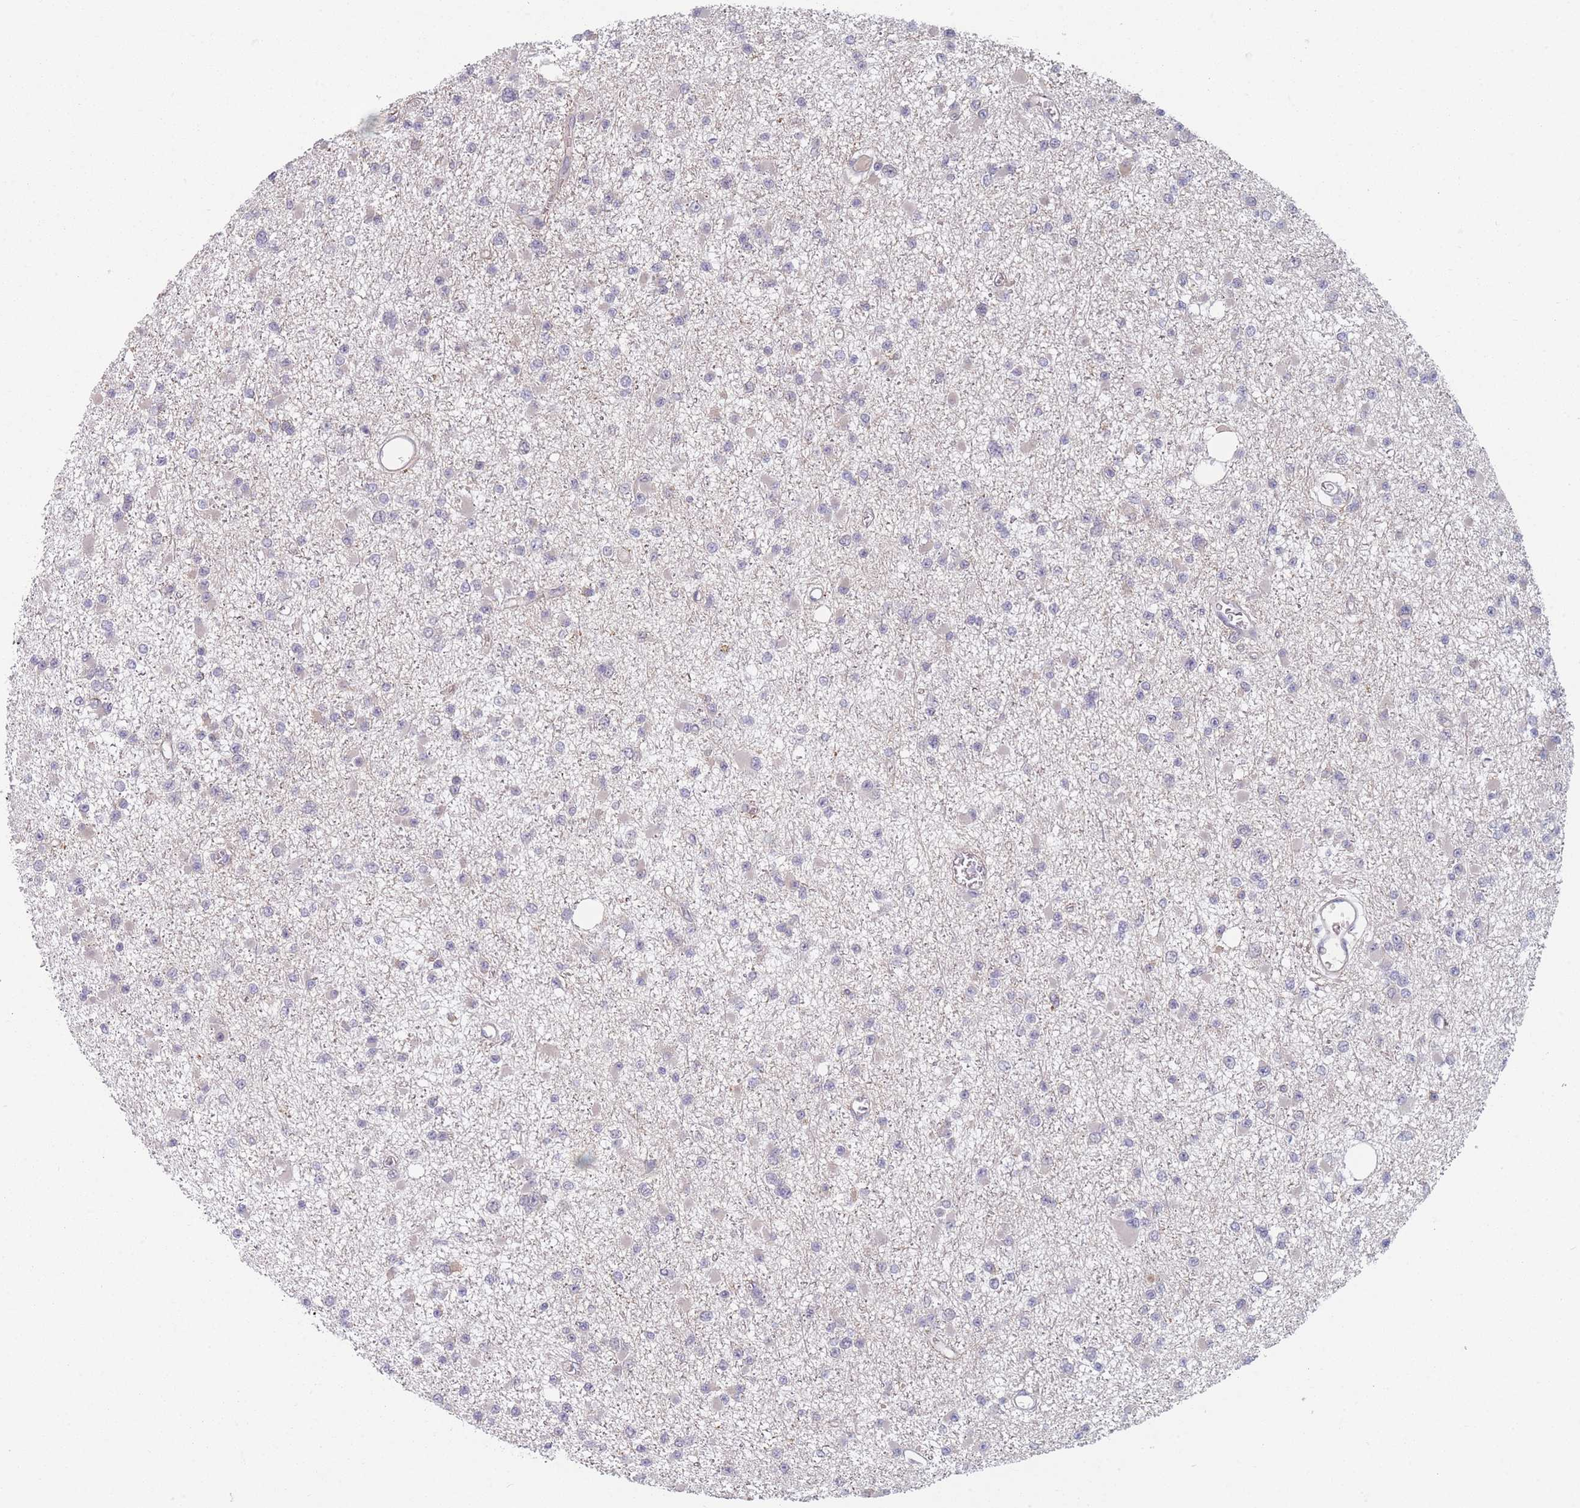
{"staining": {"intensity": "negative", "quantity": "none", "location": "none"}, "tissue": "glioma", "cell_type": "Tumor cells", "image_type": "cancer", "snomed": [{"axis": "morphology", "description": "Glioma, malignant, Low grade"}, {"axis": "topography", "description": "Brain"}], "caption": "This image is of glioma stained with immunohistochemistry (IHC) to label a protein in brown with the nuclei are counter-stained blue. There is no expression in tumor cells.", "gene": "ANKRD10", "patient": {"sex": "female", "age": 22}}